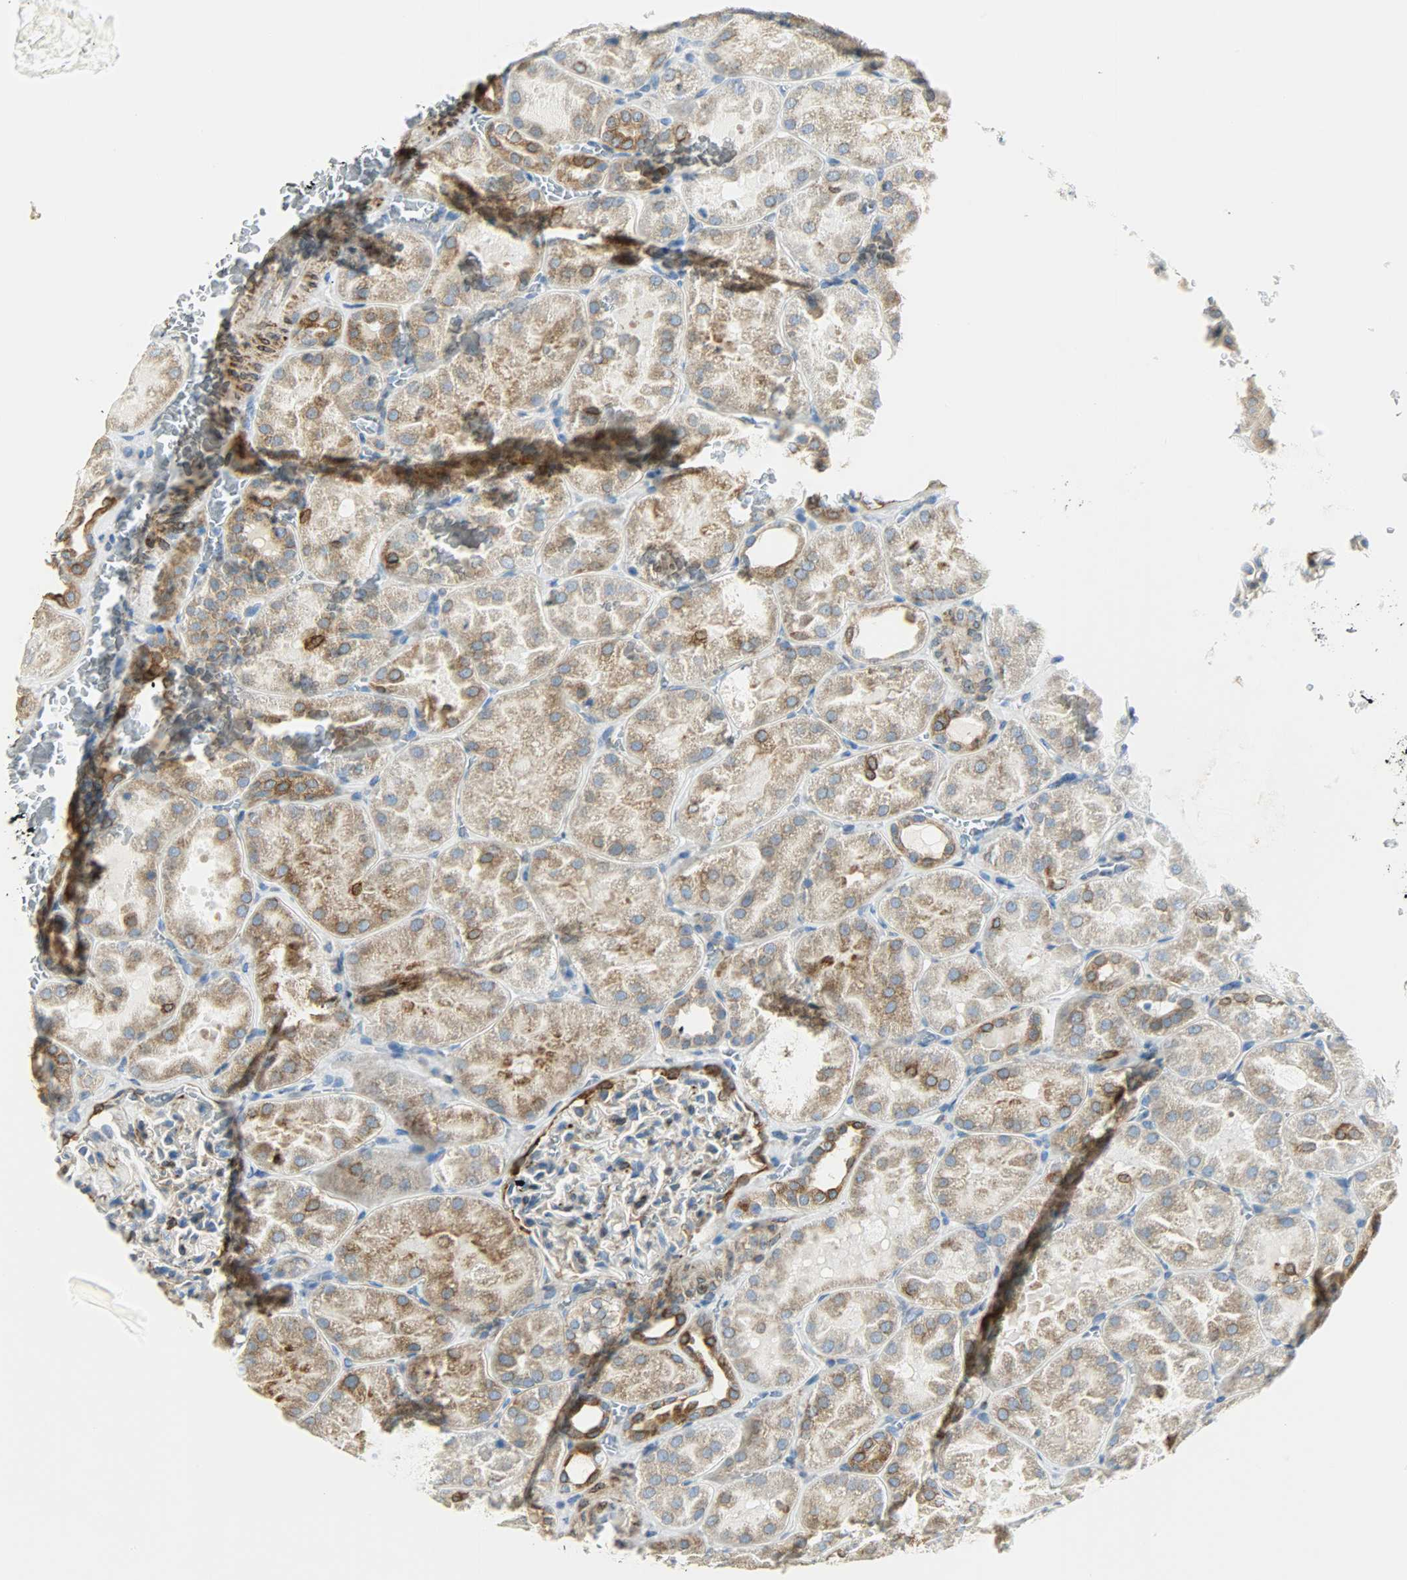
{"staining": {"intensity": "negative", "quantity": "none", "location": "none"}, "tissue": "kidney", "cell_type": "Cells in glomeruli", "image_type": "normal", "snomed": [{"axis": "morphology", "description": "Normal tissue, NOS"}, {"axis": "topography", "description": "Kidney"}], "caption": "Cells in glomeruli are negative for brown protein staining in benign kidney. (Immunohistochemistry, brightfield microscopy, high magnification).", "gene": "PKD2", "patient": {"sex": "male", "age": 28}}